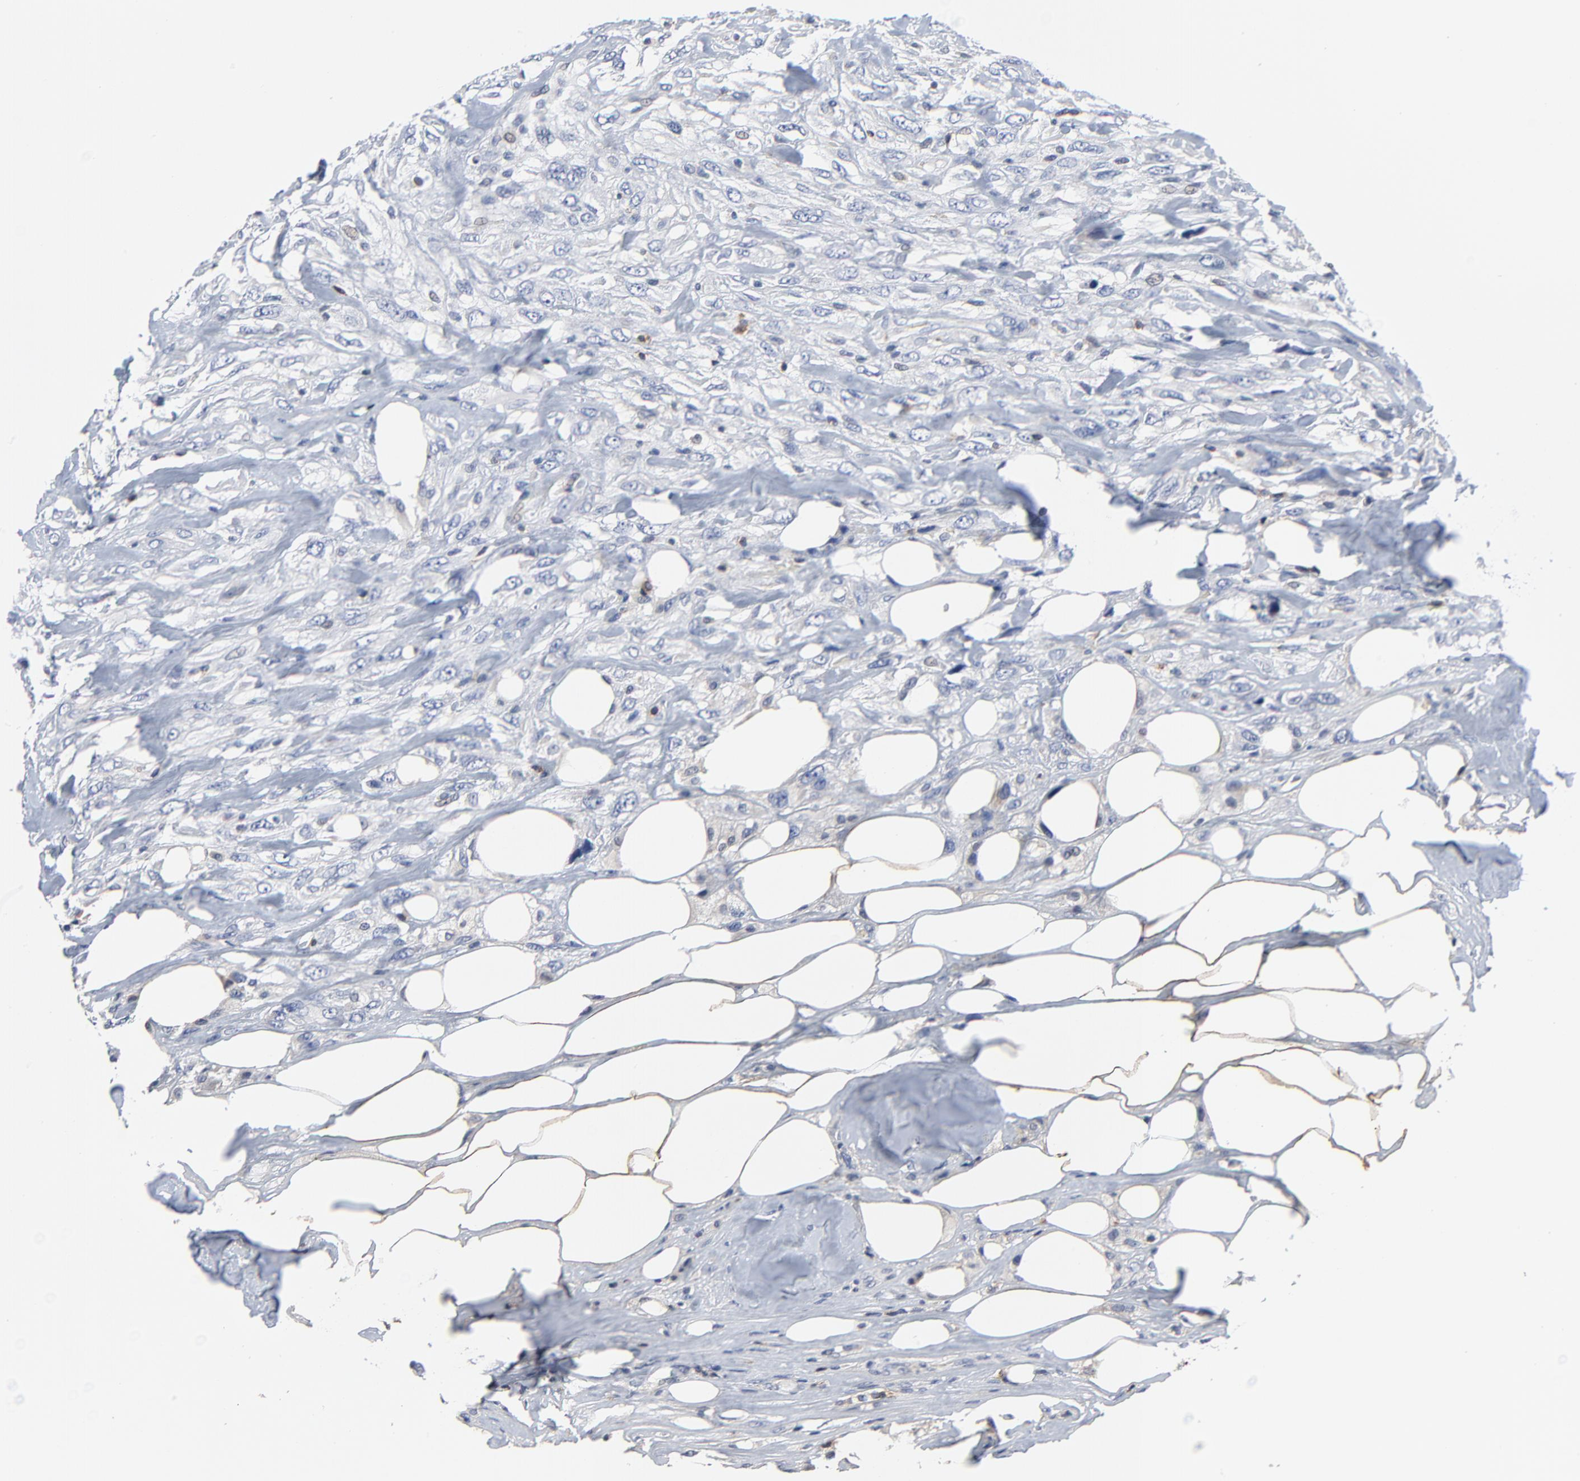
{"staining": {"intensity": "negative", "quantity": "none", "location": "none"}, "tissue": "breast cancer", "cell_type": "Tumor cells", "image_type": "cancer", "snomed": [{"axis": "morphology", "description": "Neoplasm, malignant, NOS"}, {"axis": "topography", "description": "Breast"}], "caption": "IHC image of human breast cancer stained for a protein (brown), which displays no staining in tumor cells. (DAB IHC visualized using brightfield microscopy, high magnification).", "gene": "SKAP1", "patient": {"sex": "female", "age": 50}}